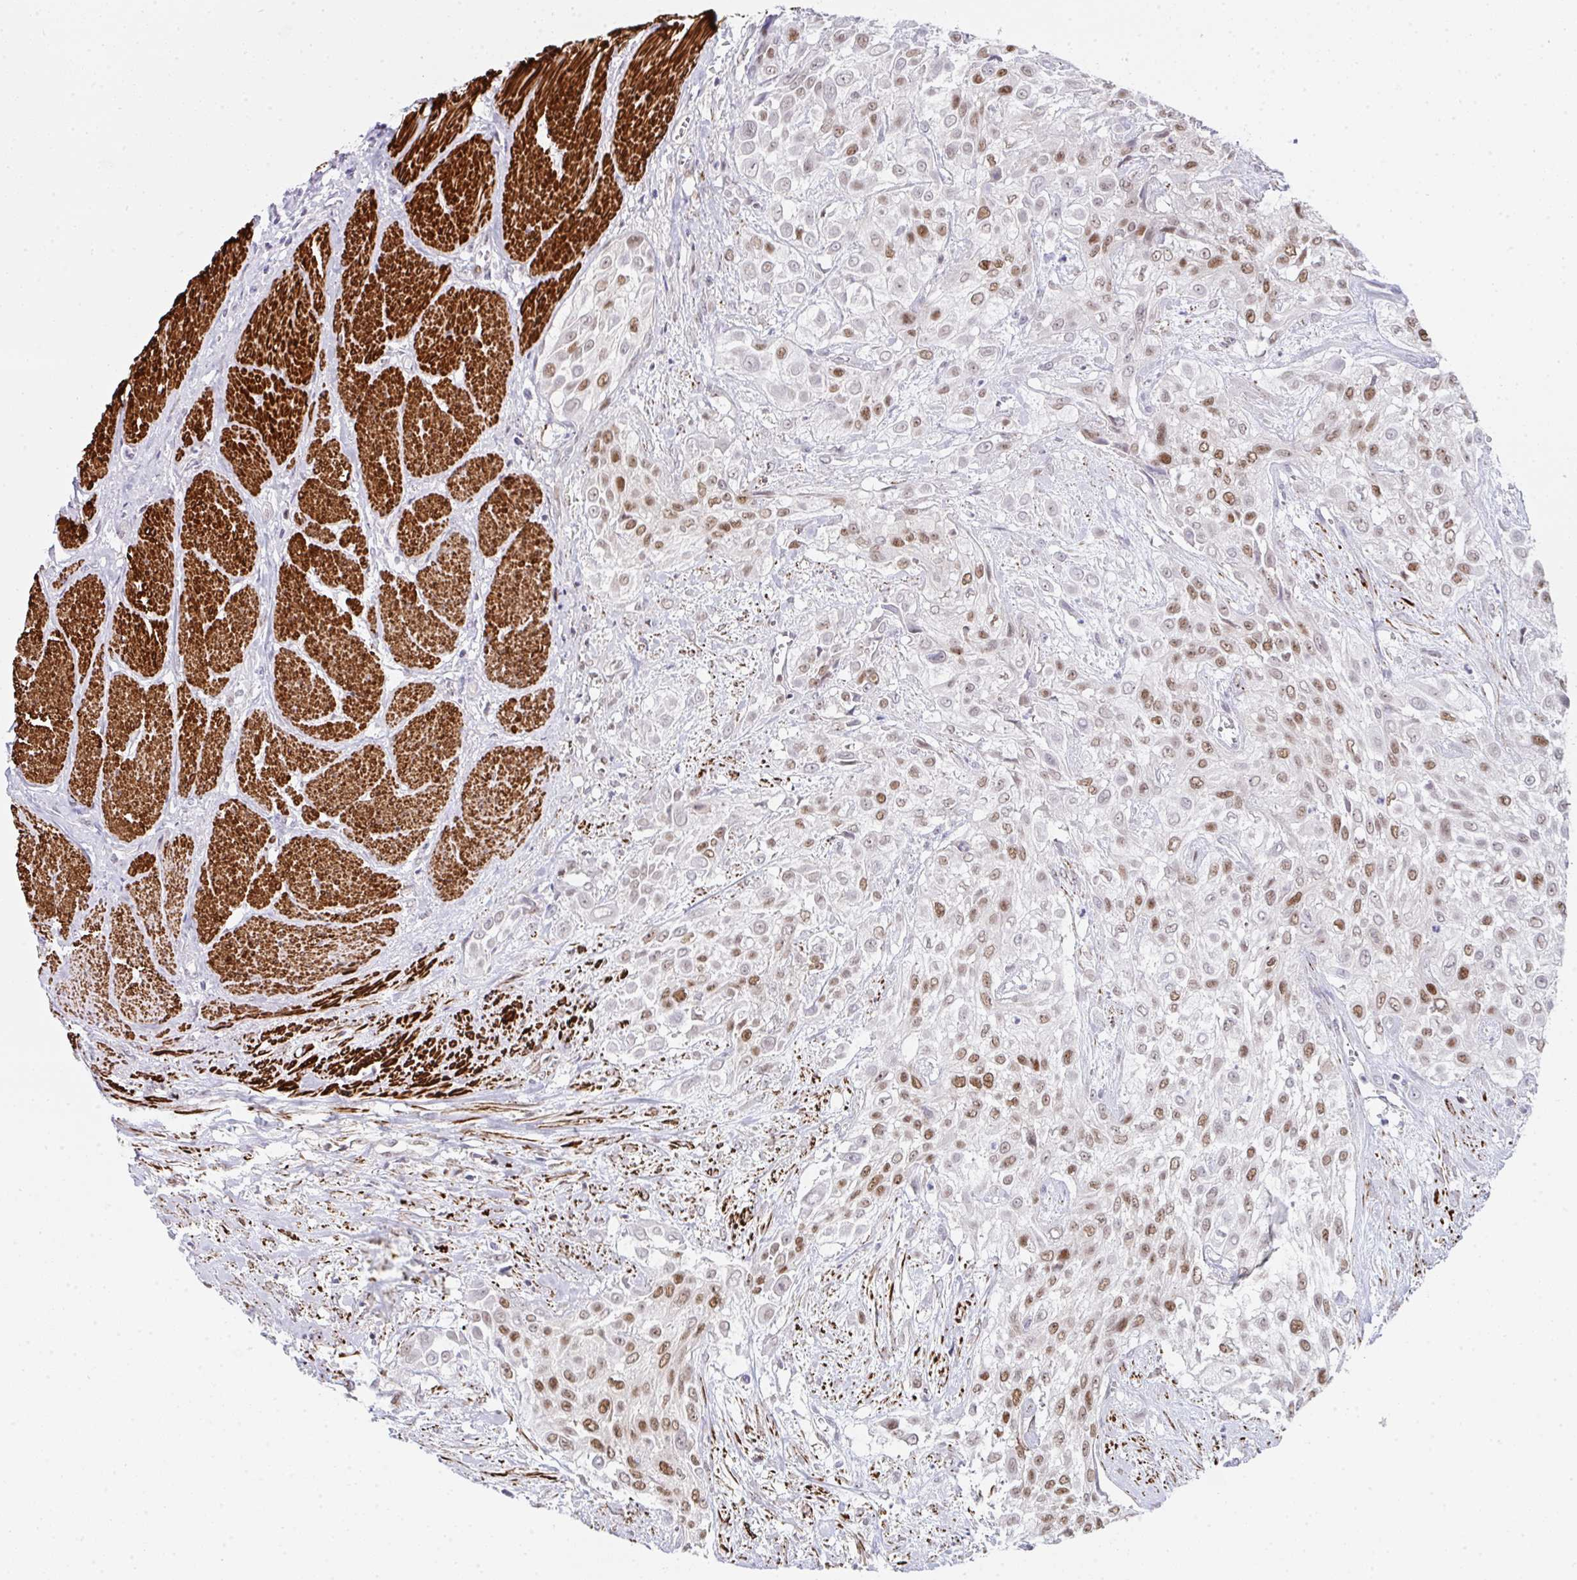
{"staining": {"intensity": "moderate", "quantity": "25%-75%", "location": "nuclear"}, "tissue": "urothelial cancer", "cell_type": "Tumor cells", "image_type": "cancer", "snomed": [{"axis": "morphology", "description": "Urothelial carcinoma, High grade"}, {"axis": "topography", "description": "Urinary bladder"}], "caption": "A medium amount of moderate nuclear staining is appreciated in approximately 25%-75% of tumor cells in urothelial carcinoma (high-grade) tissue. The staining was performed using DAB (3,3'-diaminobenzidine) to visualize the protein expression in brown, while the nuclei were stained in blue with hematoxylin (Magnification: 20x).", "gene": "GINS2", "patient": {"sex": "male", "age": 57}}